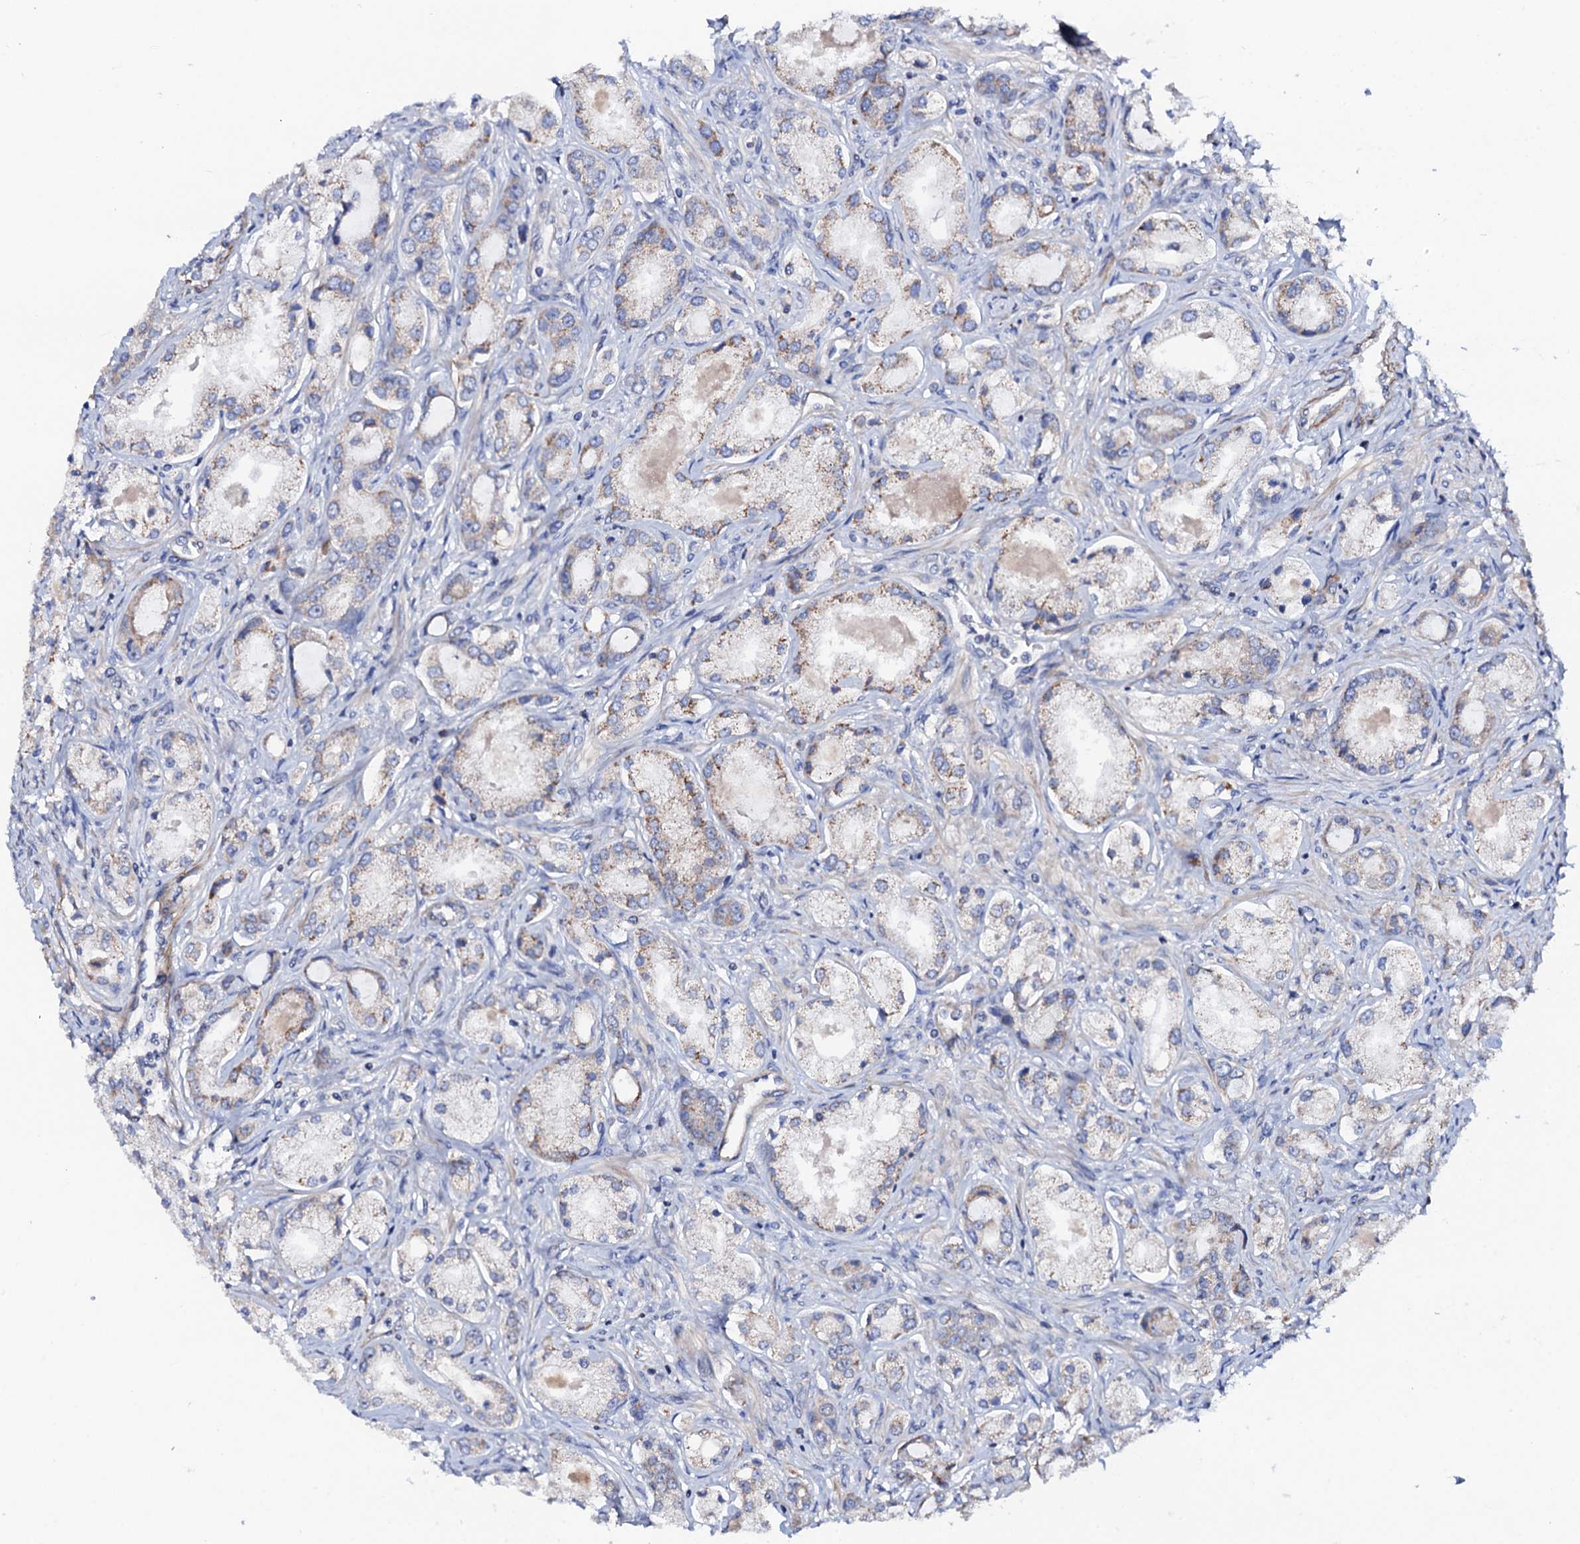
{"staining": {"intensity": "weak", "quantity": "25%-75%", "location": "cytoplasmic/membranous"}, "tissue": "prostate cancer", "cell_type": "Tumor cells", "image_type": "cancer", "snomed": [{"axis": "morphology", "description": "Adenocarcinoma, Low grade"}, {"axis": "topography", "description": "Prostate"}], "caption": "Low-grade adenocarcinoma (prostate) stained with immunohistochemistry (IHC) exhibits weak cytoplasmic/membranous staining in about 25%-75% of tumor cells.", "gene": "MRPL48", "patient": {"sex": "male", "age": 68}}